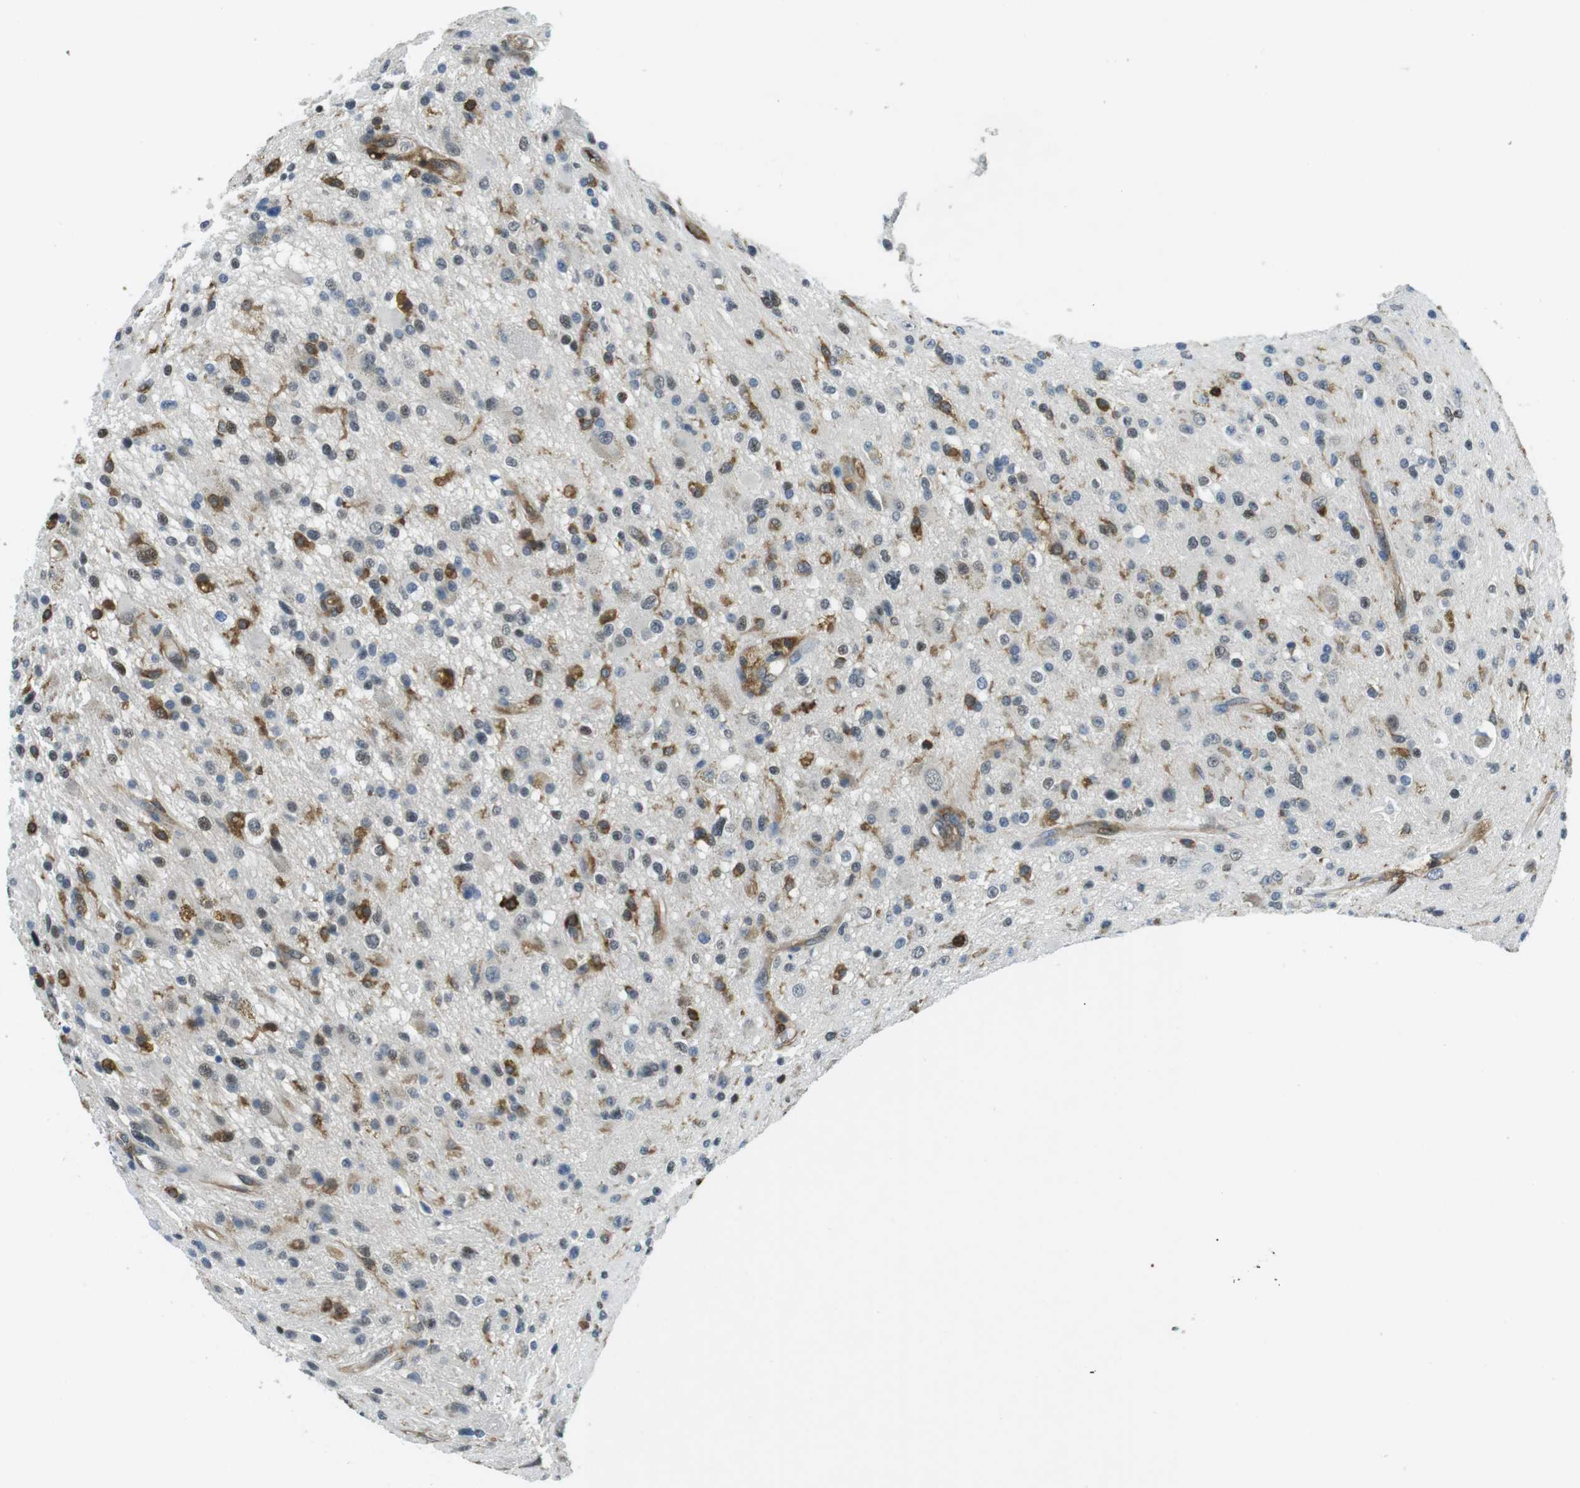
{"staining": {"intensity": "weak", "quantity": "<25%", "location": "nuclear"}, "tissue": "glioma", "cell_type": "Tumor cells", "image_type": "cancer", "snomed": [{"axis": "morphology", "description": "Glioma, malignant, High grade"}, {"axis": "topography", "description": "Brain"}], "caption": "IHC micrograph of glioma stained for a protein (brown), which displays no staining in tumor cells. (Brightfield microscopy of DAB (3,3'-diaminobenzidine) IHC at high magnification).", "gene": "STK10", "patient": {"sex": "male", "age": 33}}